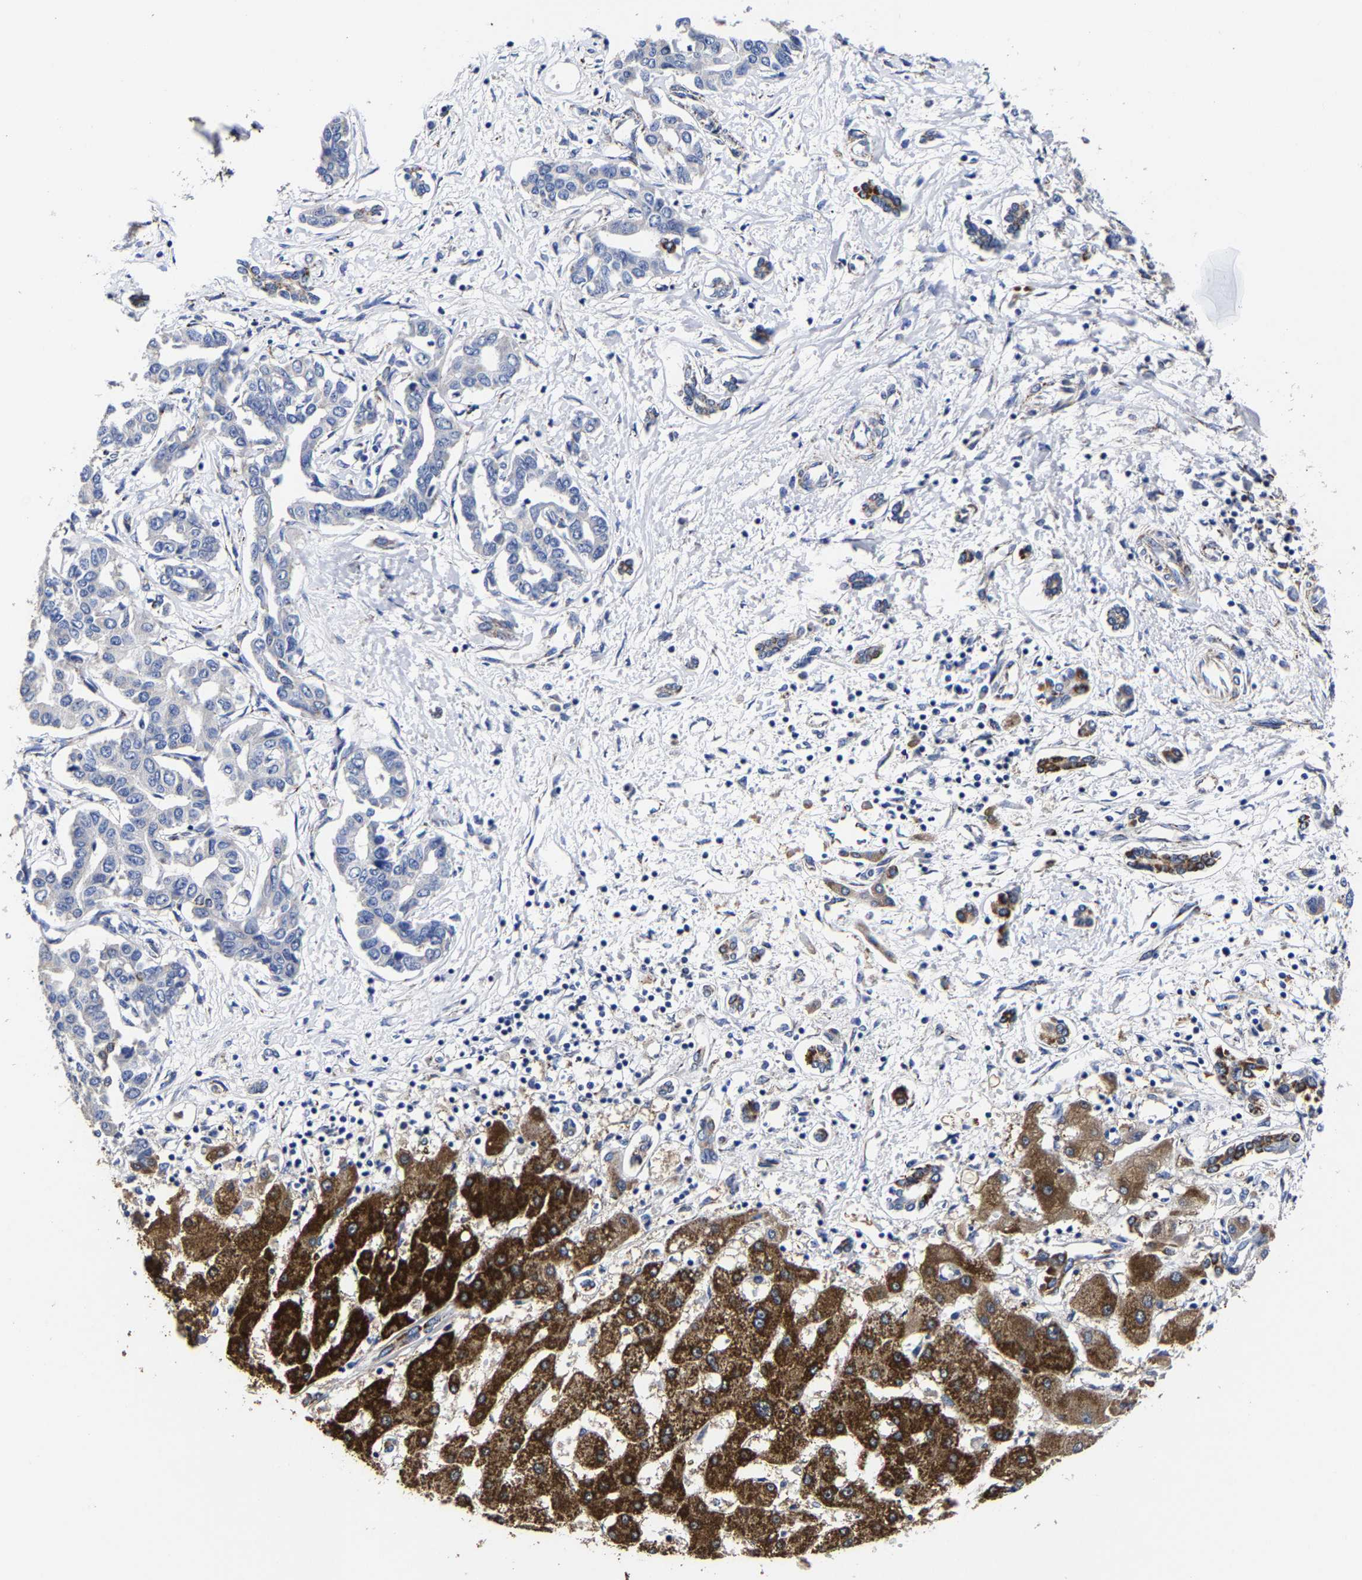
{"staining": {"intensity": "negative", "quantity": "none", "location": "none"}, "tissue": "liver cancer", "cell_type": "Tumor cells", "image_type": "cancer", "snomed": [{"axis": "morphology", "description": "Cholangiocarcinoma"}, {"axis": "topography", "description": "Liver"}], "caption": "IHC histopathology image of human liver cancer stained for a protein (brown), which reveals no positivity in tumor cells. (Brightfield microscopy of DAB (3,3'-diaminobenzidine) immunohistochemistry (IHC) at high magnification).", "gene": "AASS", "patient": {"sex": "male", "age": 59}}